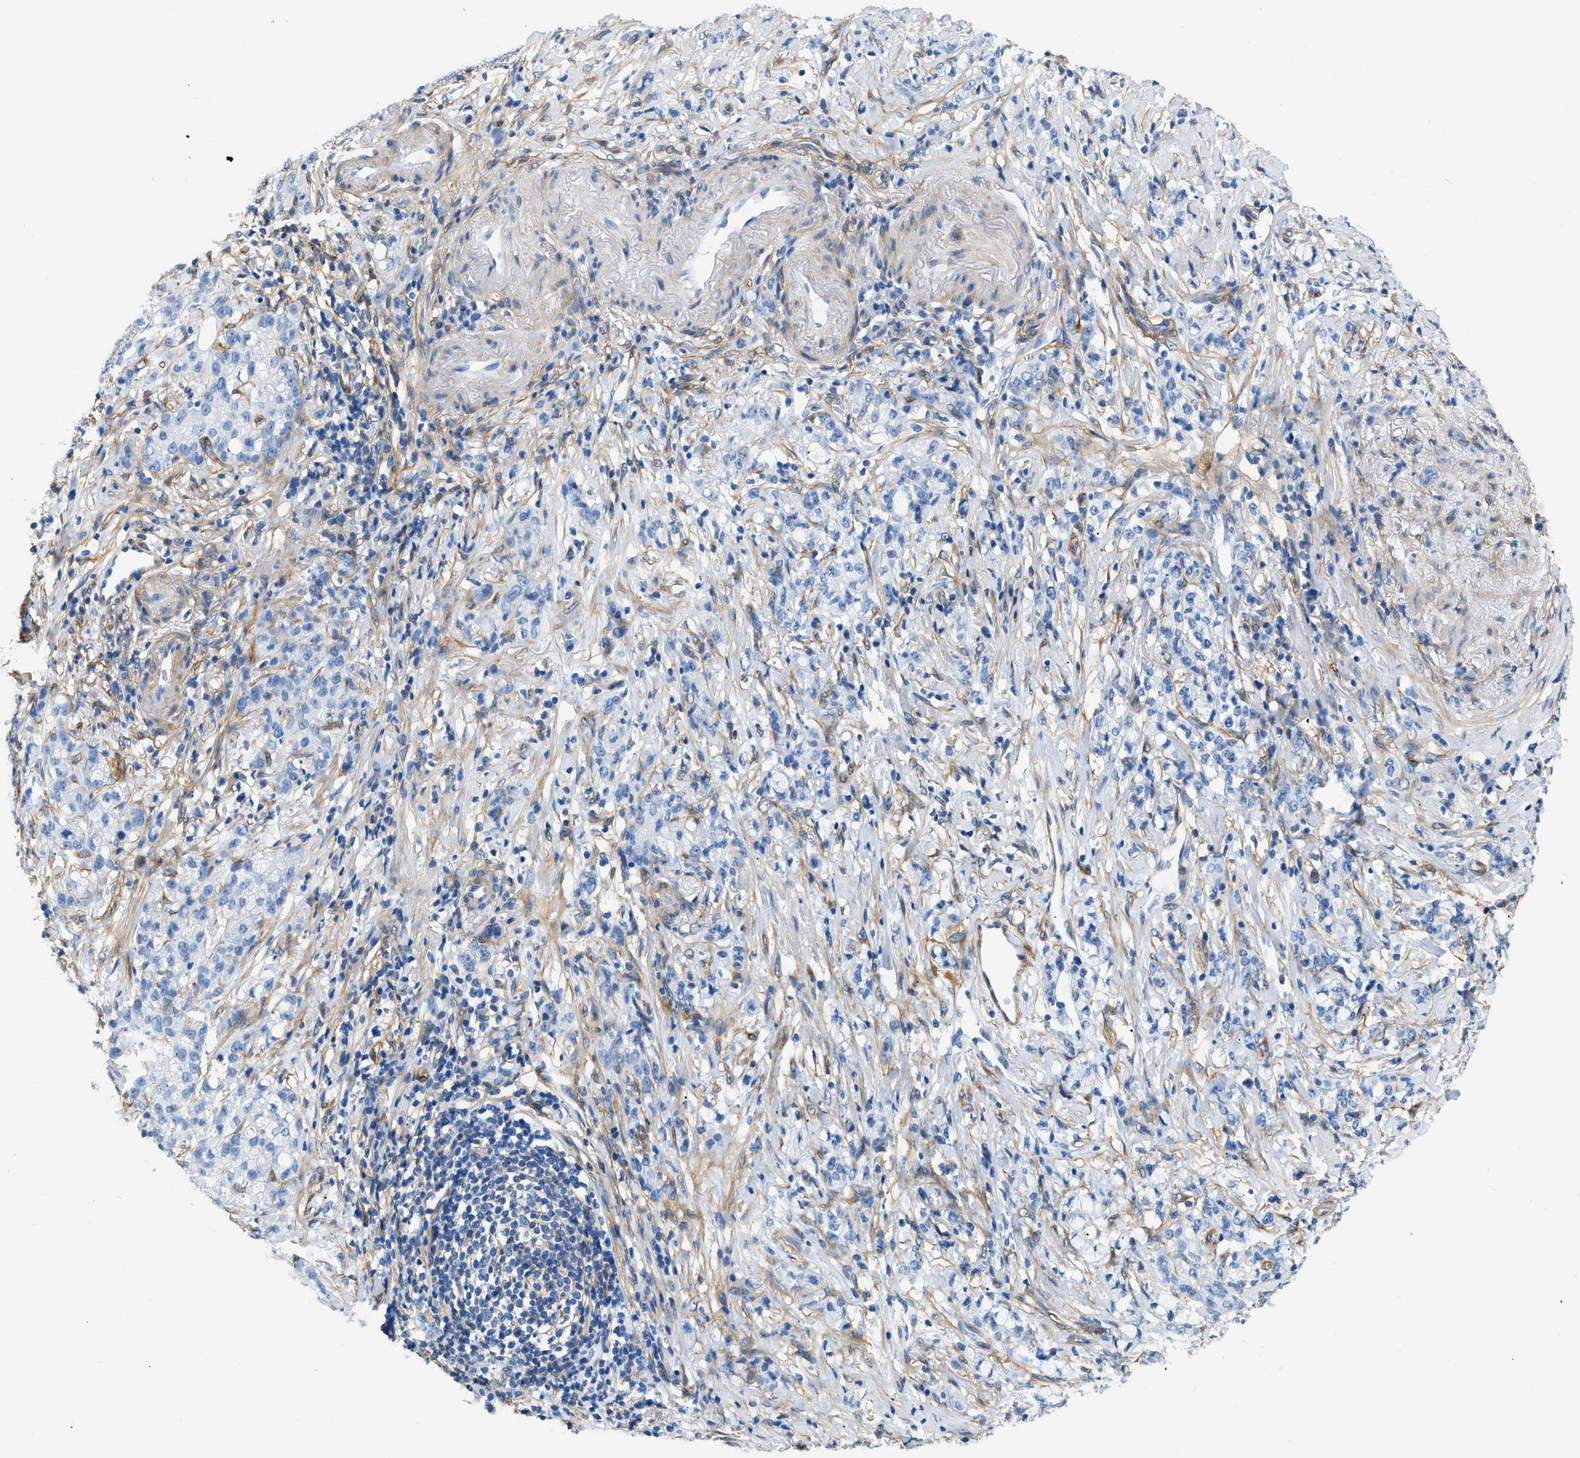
{"staining": {"intensity": "negative", "quantity": "none", "location": "none"}, "tissue": "stomach cancer", "cell_type": "Tumor cells", "image_type": "cancer", "snomed": [{"axis": "morphology", "description": "Adenocarcinoma, NOS"}, {"axis": "topography", "description": "Stomach, lower"}], "caption": "Photomicrograph shows no protein positivity in tumor cells of stomach cancer (adenocarcinoma) tissue.", "gene": "PDGFRB", "patient": {"sex": "male", "age": 88}}